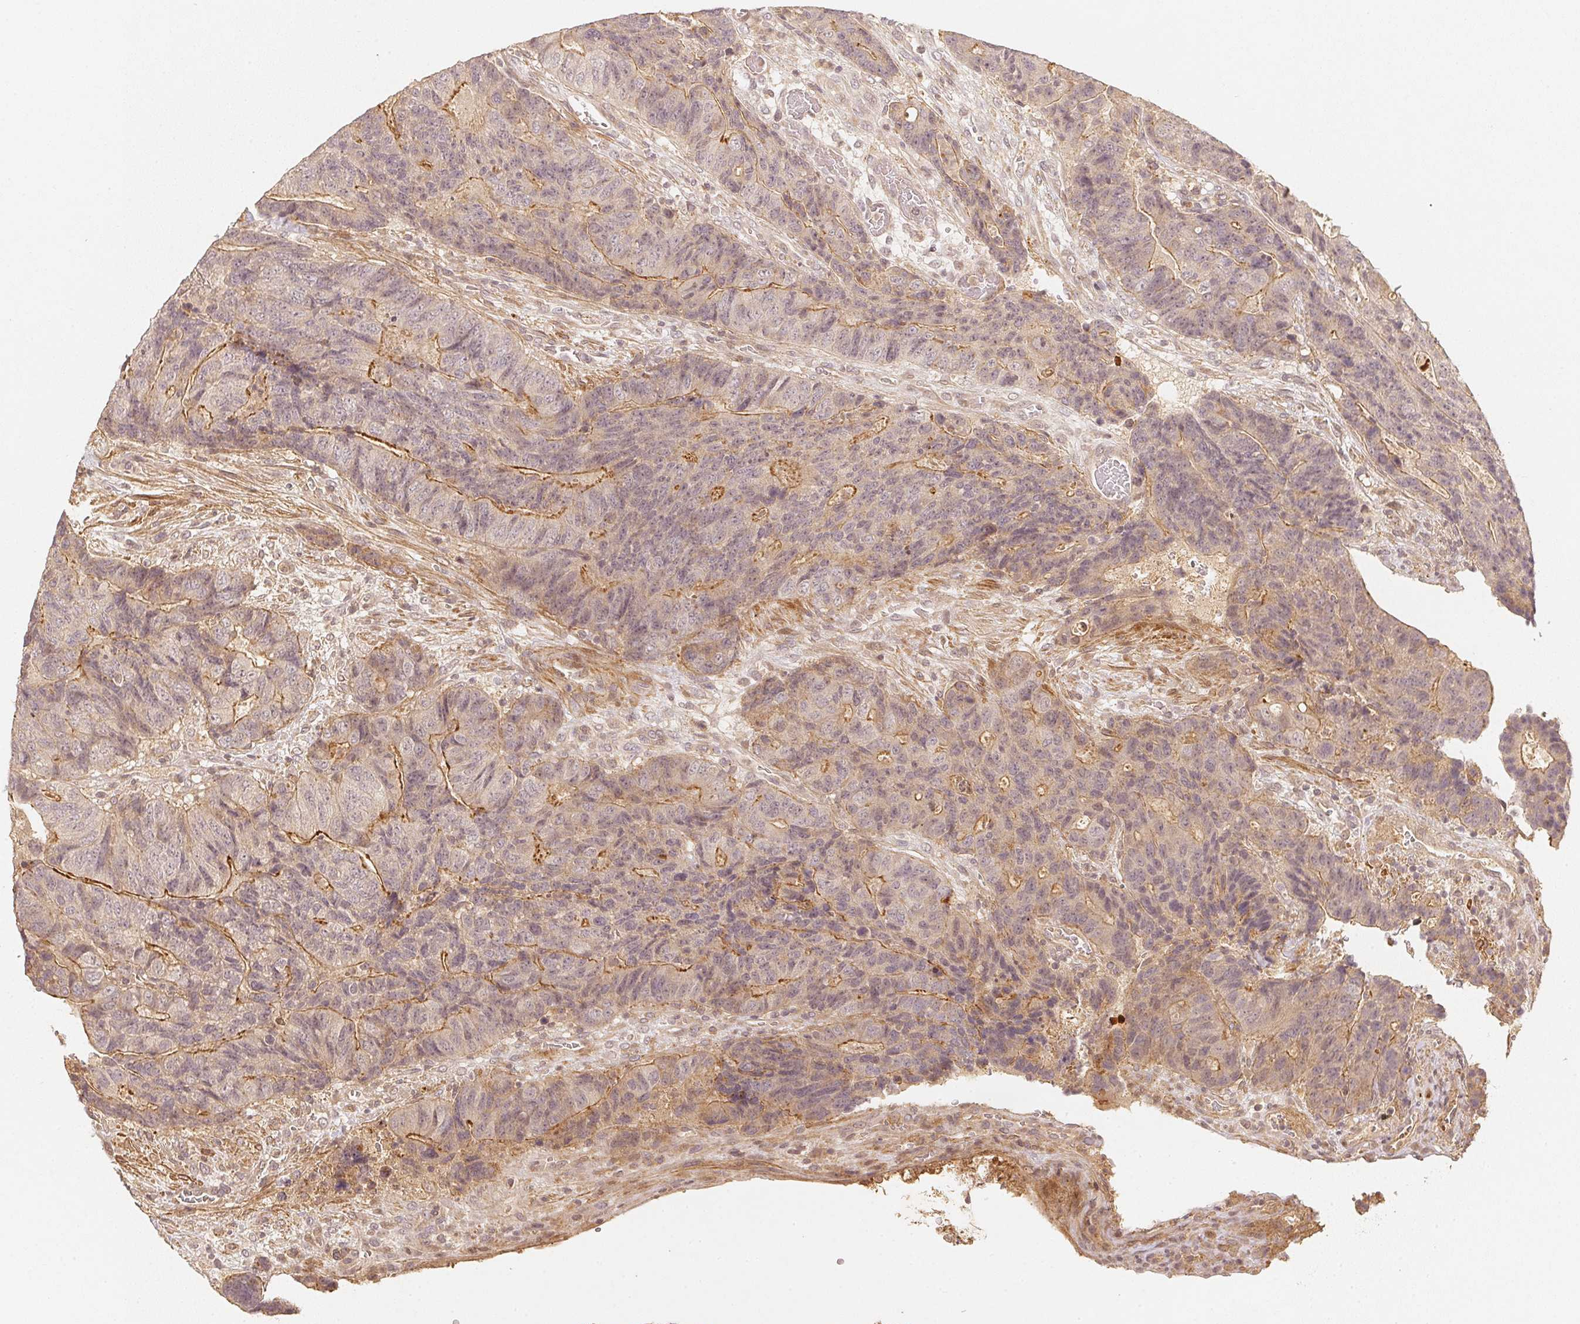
{"staining": {"intensity": "negative", "quantity": "none", "location": "none"}, "tissue": "colorectal cancer", "cell_type": "Tumor cells", "image_type": "cancer", "snomed": [{"axis": "morphology", "description": "Normal tissue, NOS"}, {"axis": "morphology", "description": "Adenocarcinoma, NOS"}, {"axis": "topography", "description": "Colon"}], "caption": "Protein analysis of colorectal adenocarcinoma shows no significant staining in tumor cells. (Stains: DAB (3,3'-diaminobenzidine) immunohistochemistry with hematoxylin counter stain, Microscopy: brightfield microscopy at high magnification).", "gene": "SERPINE1", "patient": {"sex": "female", "age": 48}}